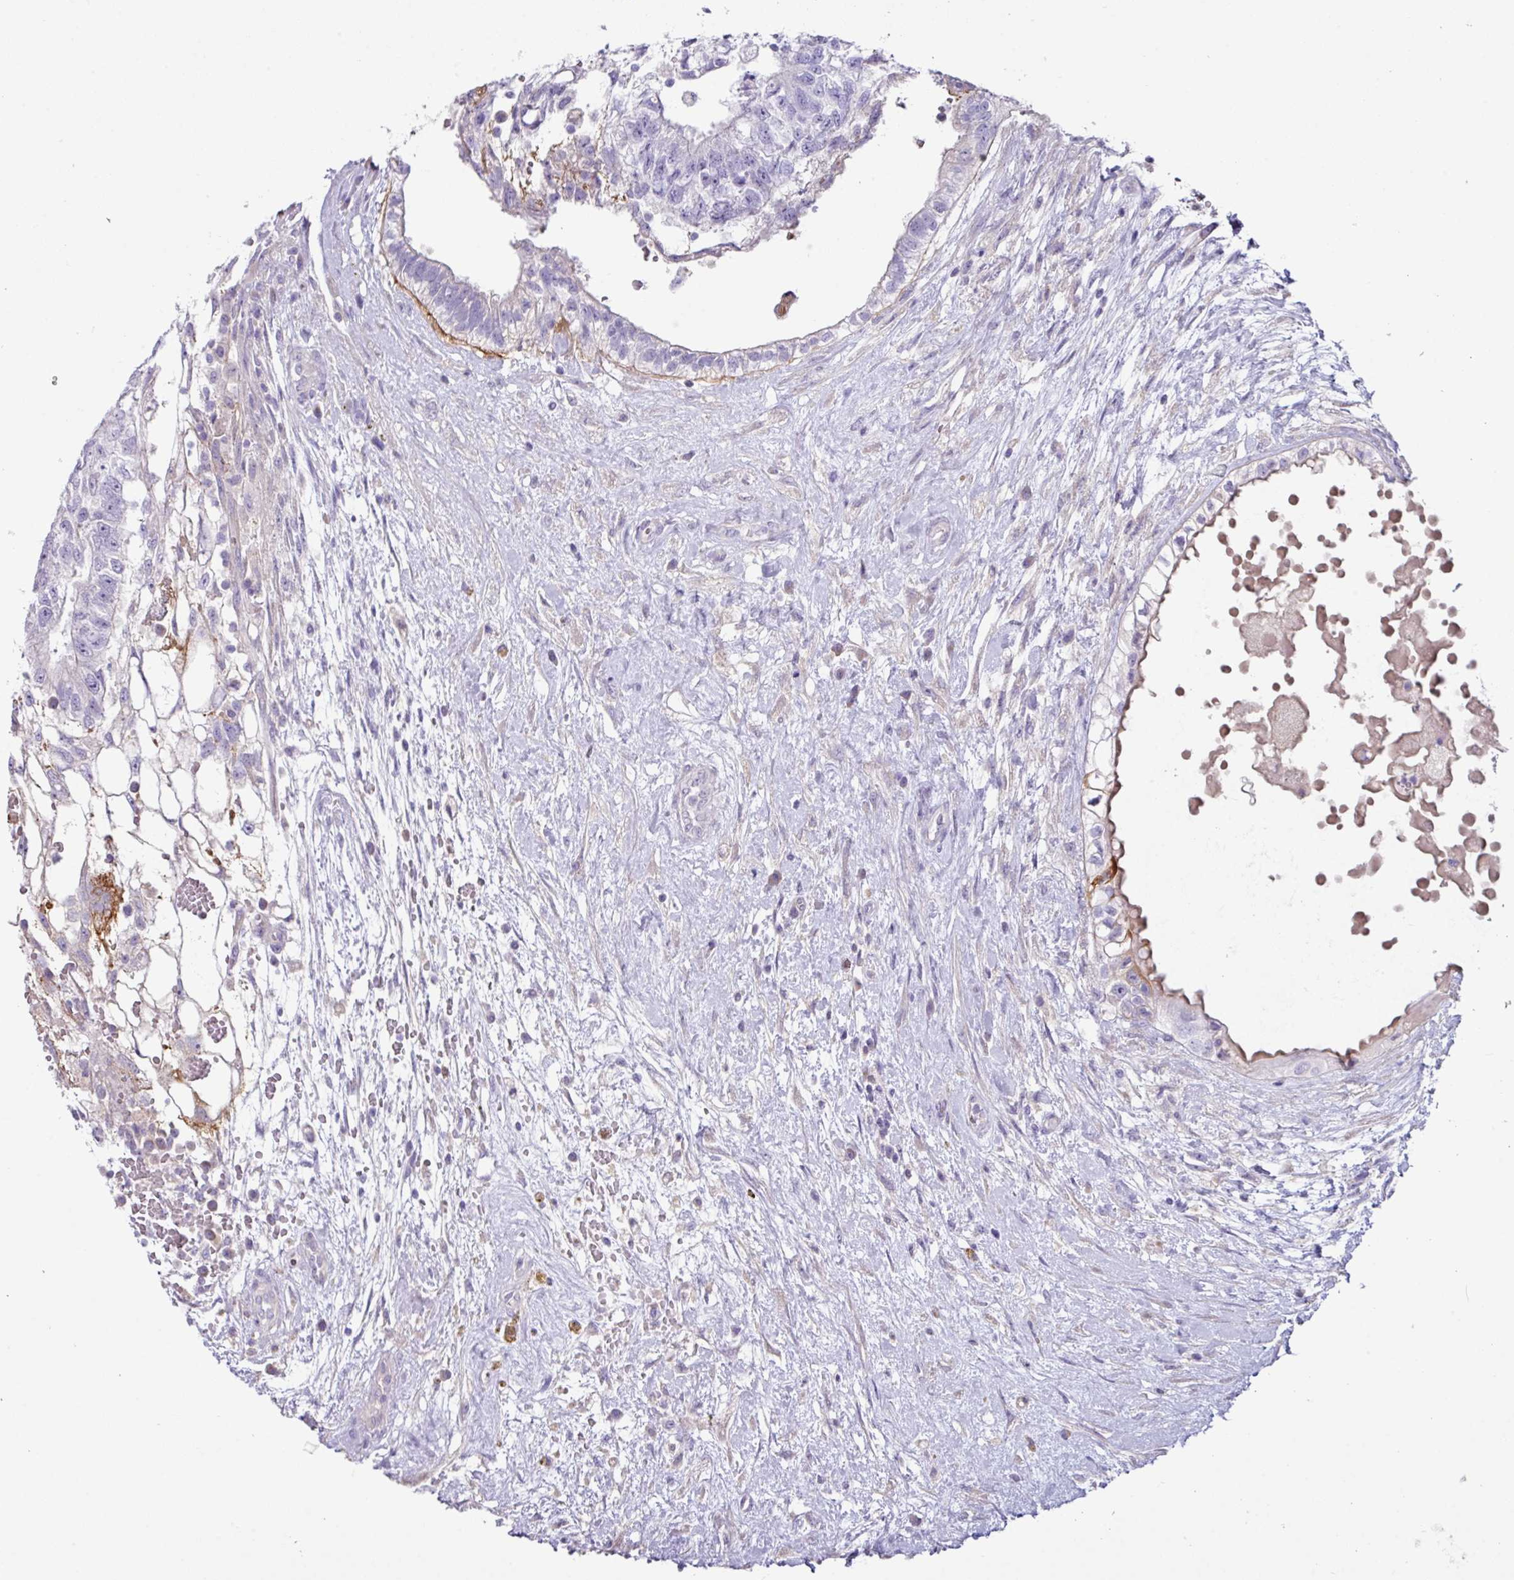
{"staining": {"intensity": "moderate", "quantity": "<25%", "location": "cytoplasmic/membranous"}, "tissue": "testis cancer", "cell_type": "Tumor cells", "image_type": "cancer", "snomed": [{"axis": "morphology", "description": "Normal tissue, NOS"}, {"axis": "morphology", "description": "Carcinoma, Embryonal, NOS"}, {"axis": "topography", "description": "Testis"}], "caption": "A brown stain shows moderate cytoplasmic/membranous positivity of a protein in testis cancer (embryonal carcinoma) tumor cells. (Brightfield microscopy of DAB IHC at high magnification).", "gene": "ZNF524", "patient": {"sex": "male", "age": 32}}